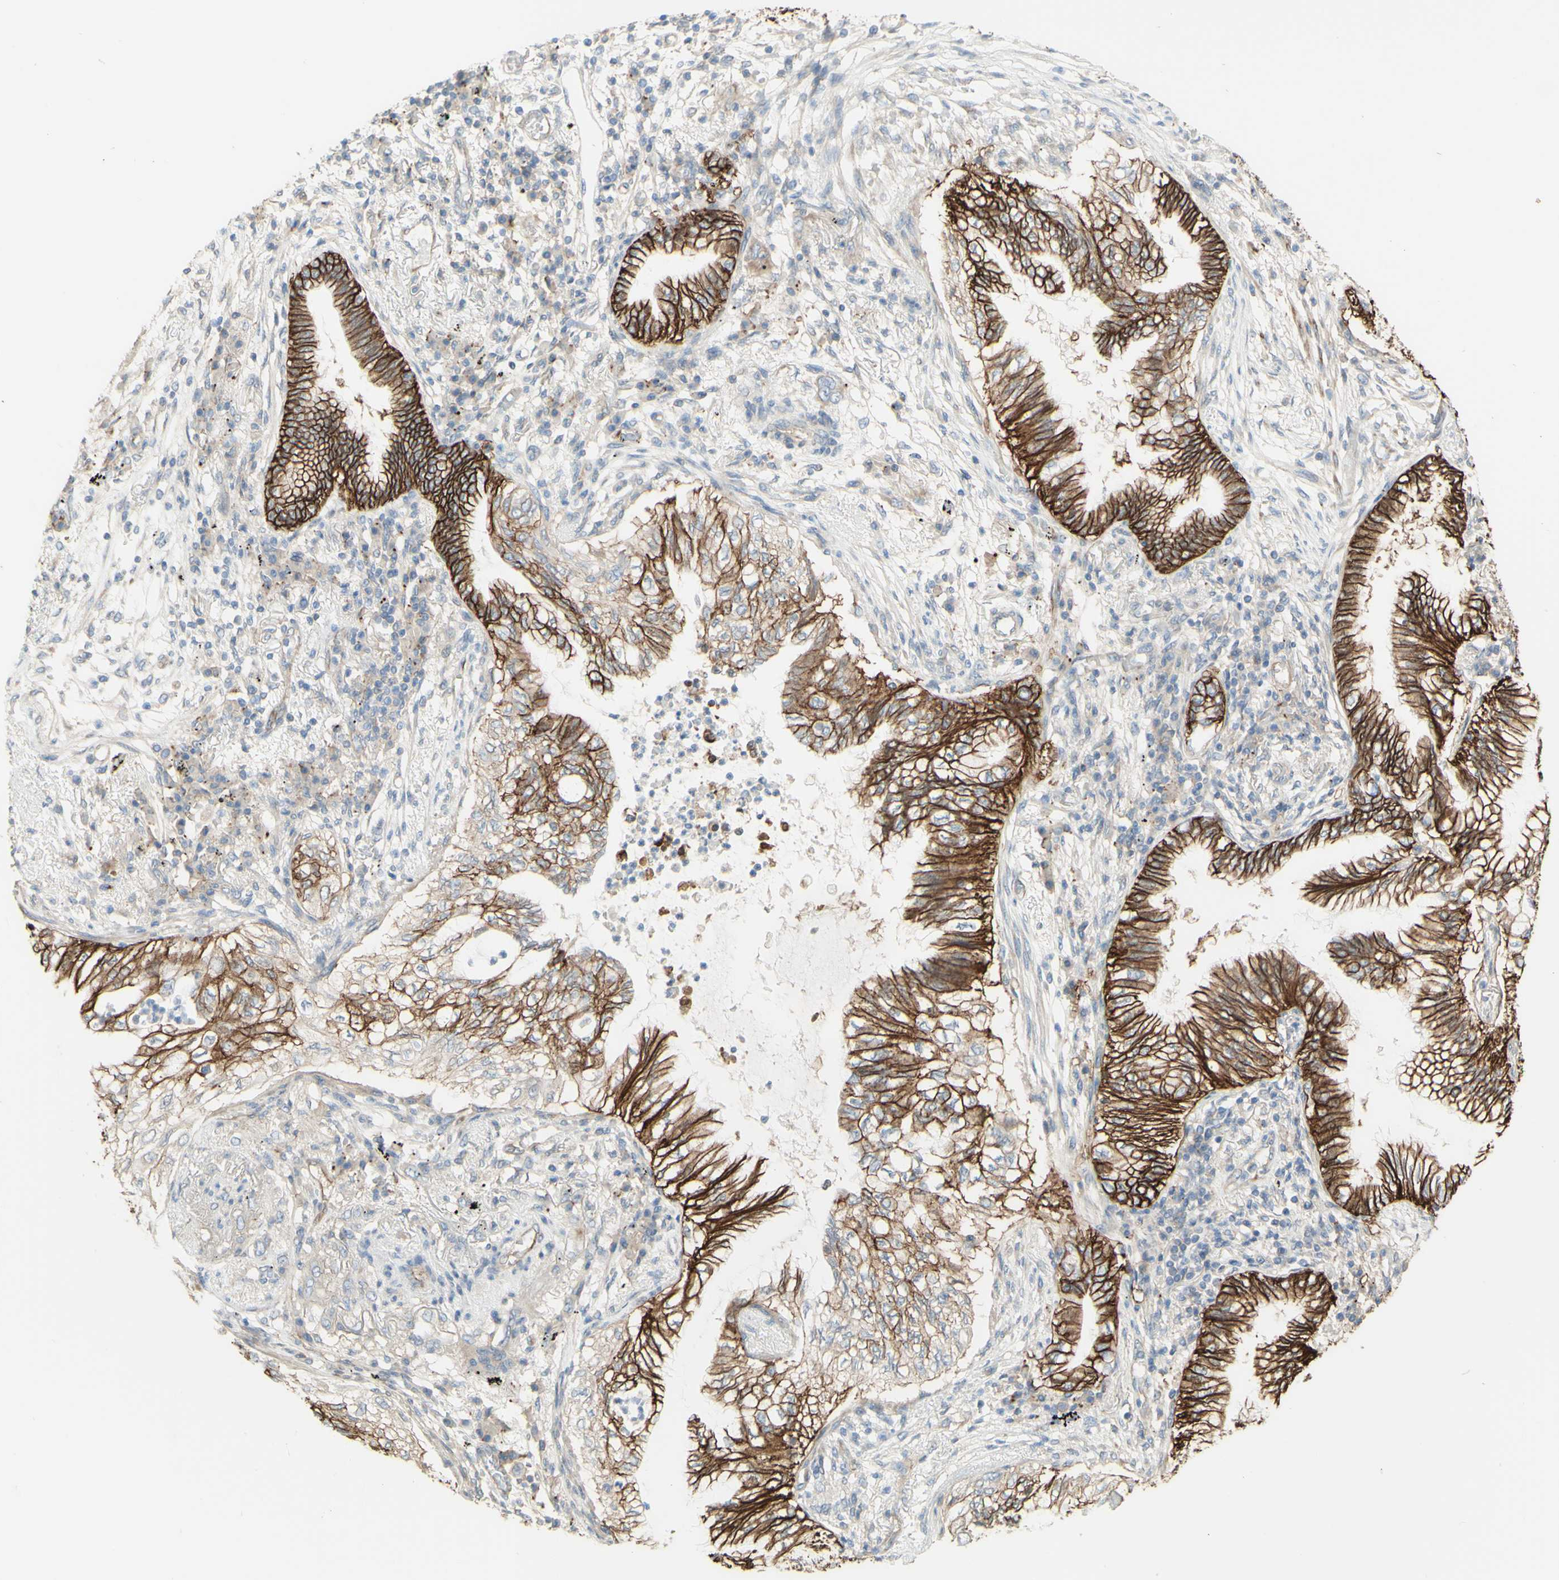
{"staining": {"intensity": "strong", "quantity": ">75%", "location": "cytoplasmic/membranous"}, "tissue": "lung cancer", "cell_type": "Tumor cells", "image_type": "cancer", "snomed": [{"axis": "morphology", "description": "Normal tissue, NOS"}, {"axis": "morphology", "description": "Adenocarcinoma, NOS"}, {"axis": "topography", "description": "Bronchus"}, {"axis": "topography", "description": "Lung"}], "caption": "Immunohistochemistry image of neoplastic tissue: human lung cancer (adenocarcinoma) stained using immunohistochemistry displays high levels of strong protein expression localized specifically in the cytoplasmic/membranous of tumor cells, appearing as a cytoplasmic/membranous brown color.", "gene": "RNF149", "patient": {"sex": "female", "age": 70}}